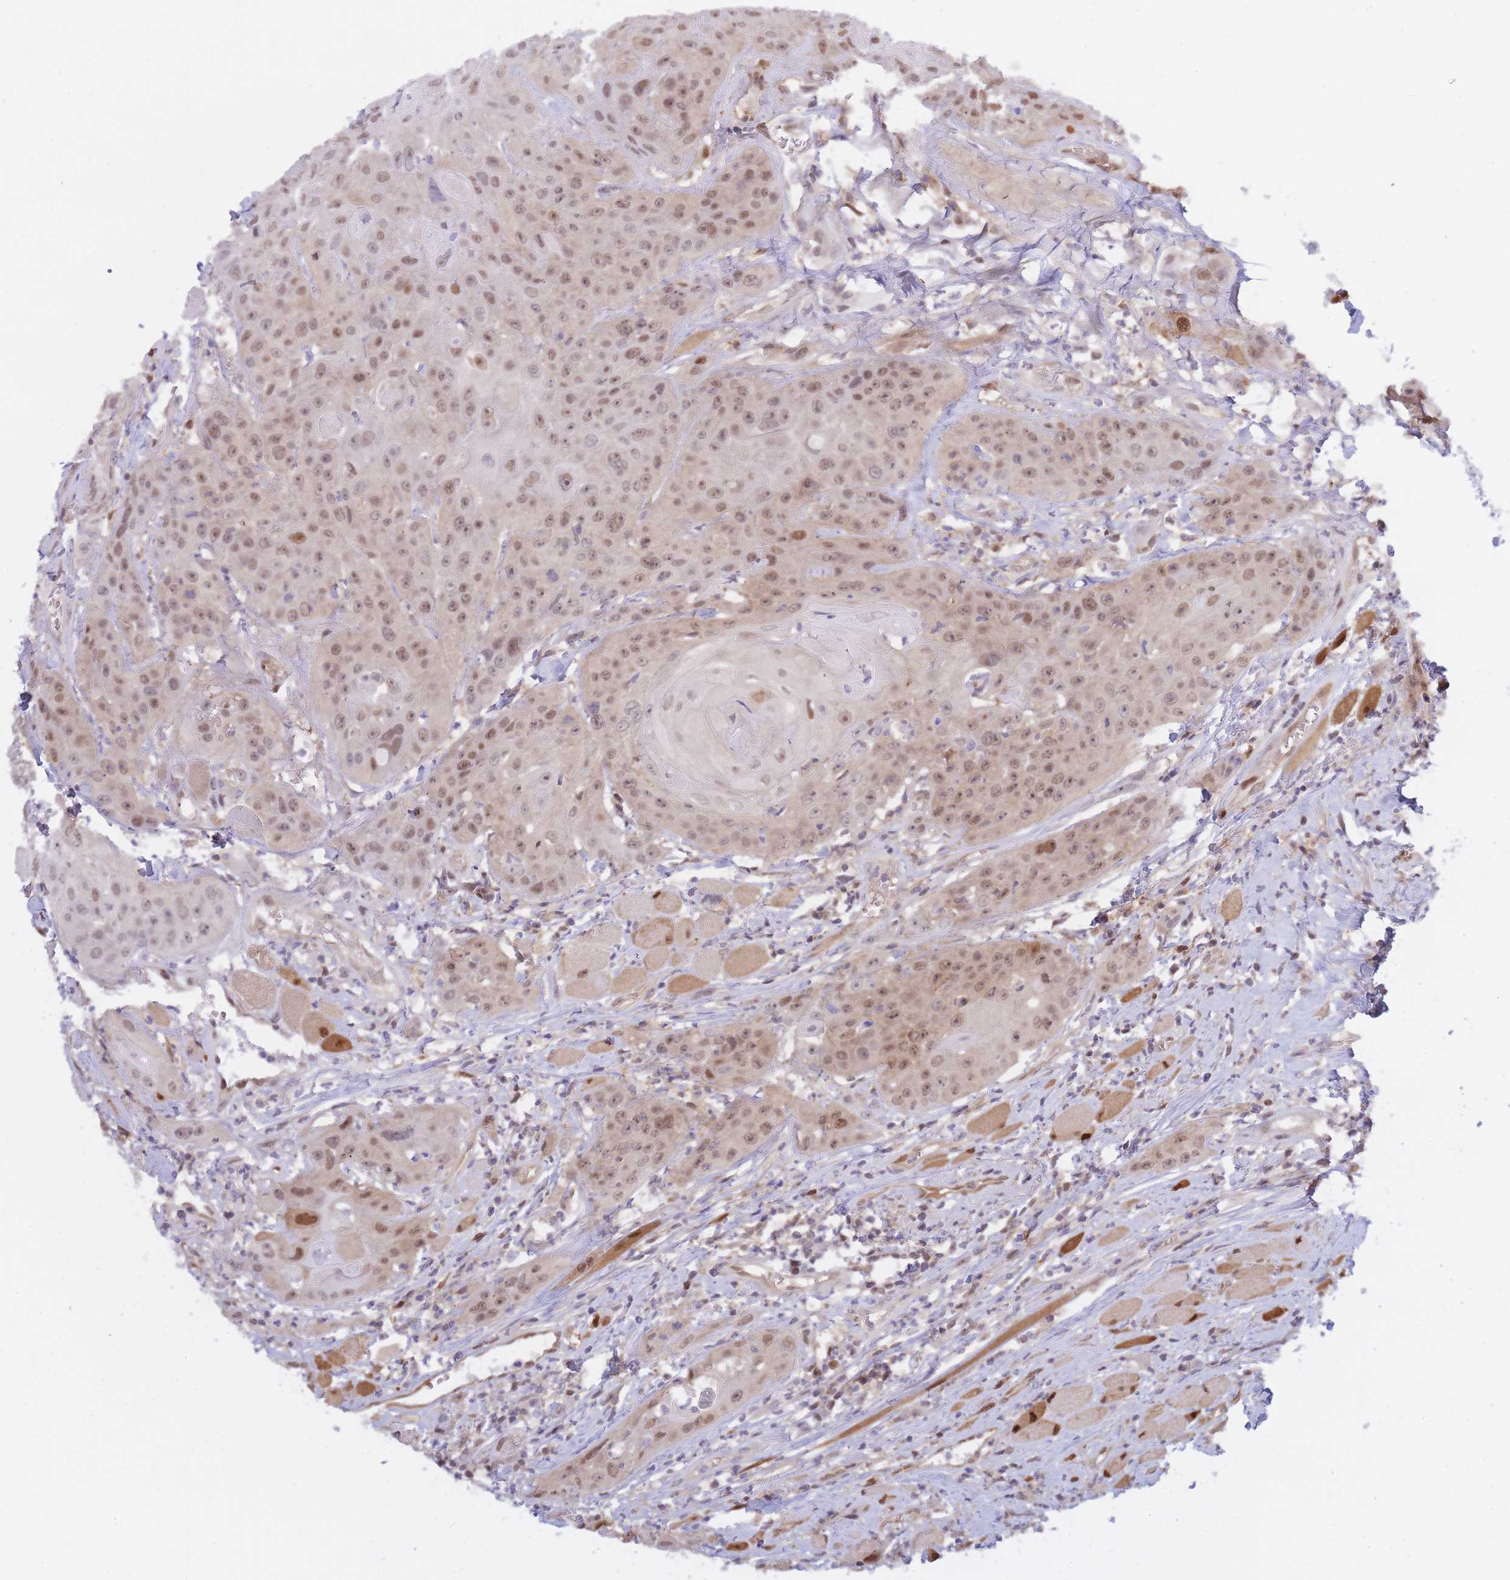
{"staining": {"intensity": "moderate", "quantity": ">75%", "location": "nuclear"}, "tissue": "head and neck cancer", "cell_type": "Tumor cells", "image_type": "cancer", "snomed": [{"axis": "morphology", "description": "Squamous cell carcinoma, NOS"}, {"axis": "topography", "description": "Head-Neck"}], "caption": "A brown stain highlights moderate nuclear staining of a protein in human head and neck cancer tumor cells. The staining was performed using DAB to visualize the protein expression in brown, while the nuclei were stained in blue with hematoxylin (Magnification: 20x).", "gene": "NSFL1C", "patient": {"sex": "female", "age": 59}}